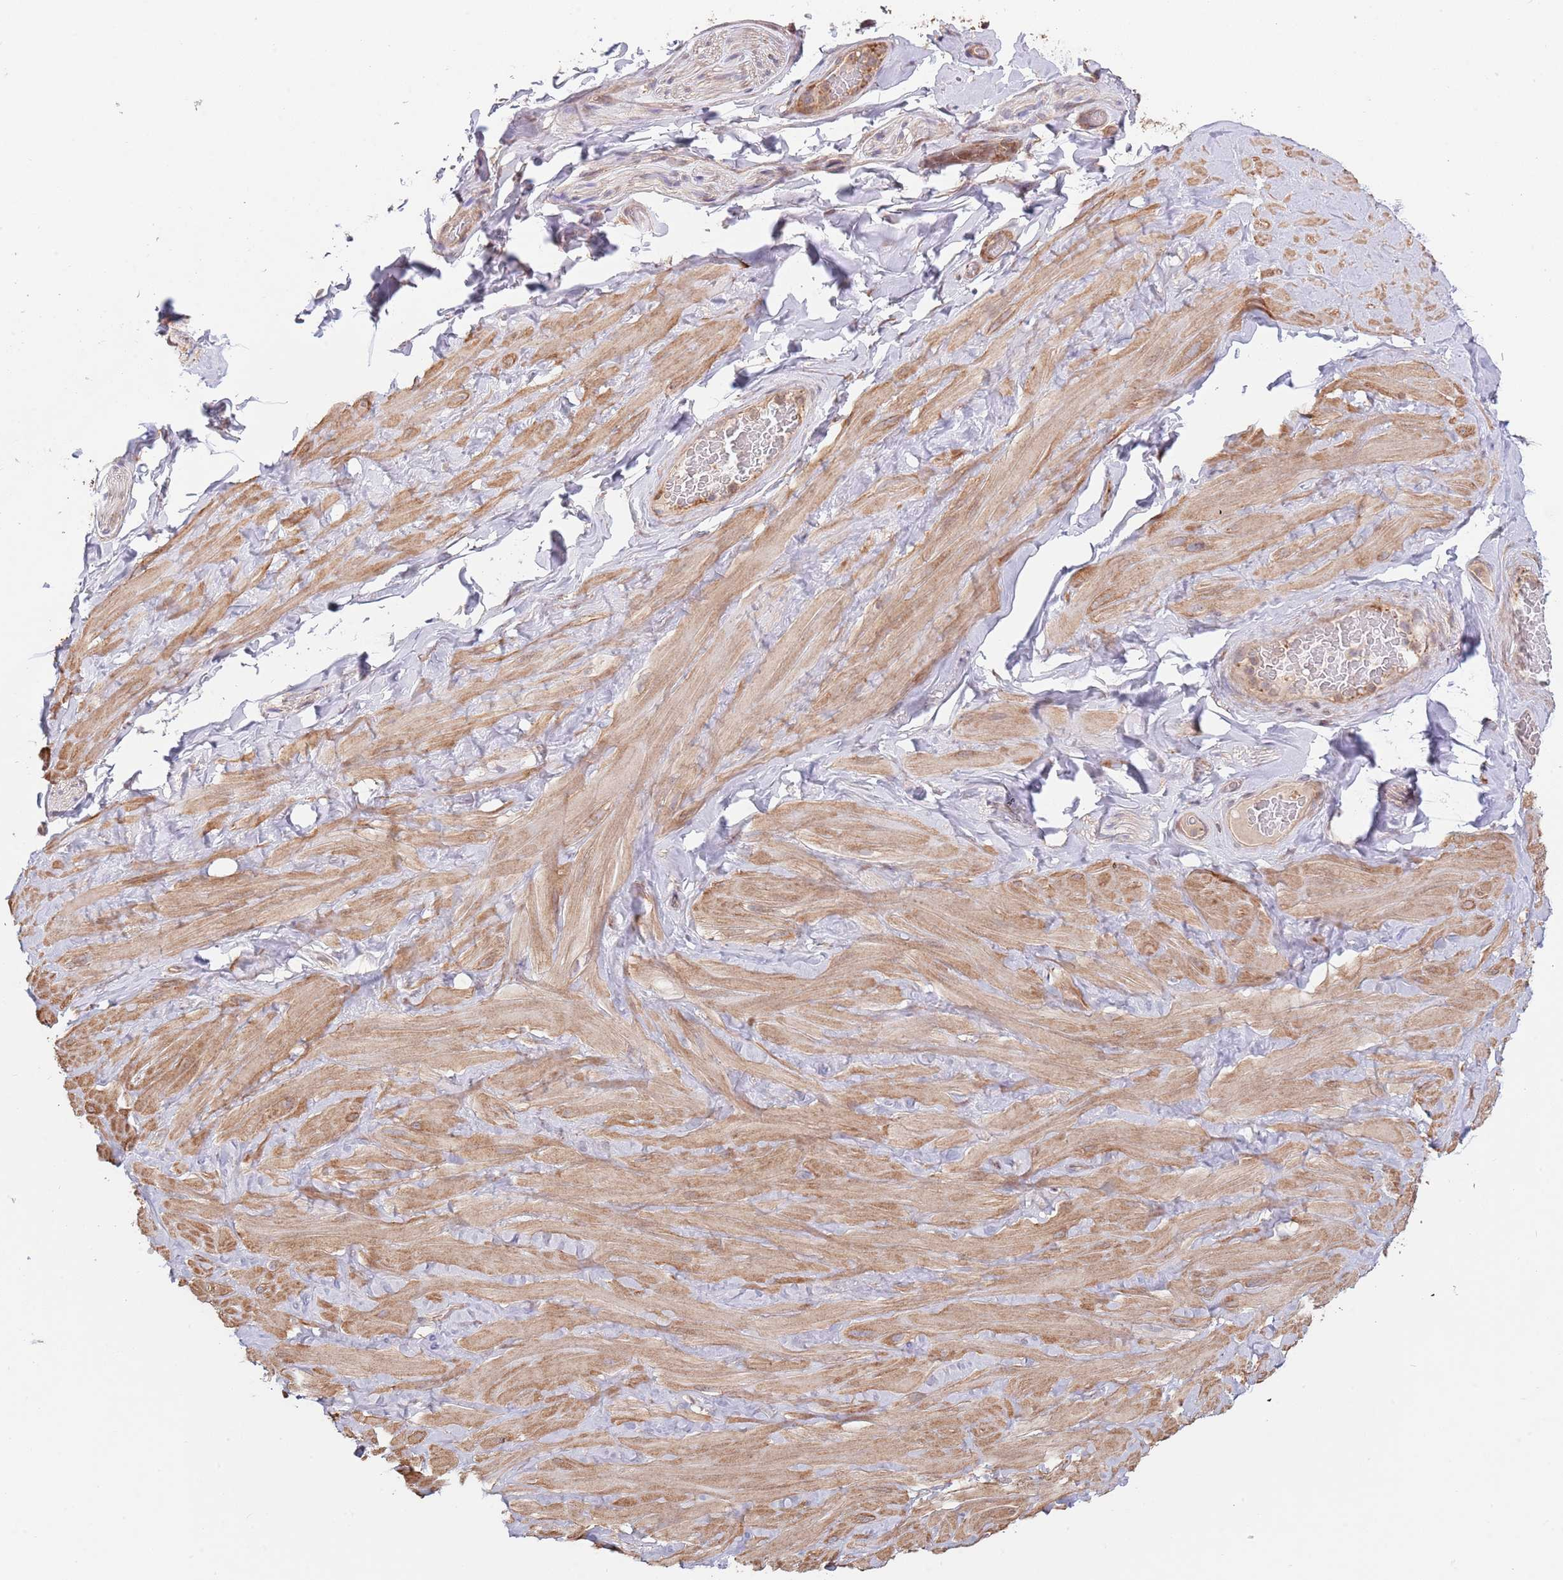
{"staining": {"intensity": "weak", "quantity": "25%-75%", "location": "cytoplasmic/membranous"}, "tissue": "adipose tissue", "cell_type": "Adipocytes", "image_type": "normal", "snomed": [{"axis": "morphology", "description": "Normal tissue, NOS"}, {"axis": "topography", "description": "Soft tissue"}, {"axis": "topography", "description": "Vascular tissue"}], "caption": "Adipocytes reveal weak cytoplasmic/membranous expression in approximately 25%-75% of cells in benign adipose tissue. (DAB IHC, brown staining for protein, blue staining for nuclei).", "gene": "RNF19B", "patient": {"sex": "male", "age": 41}}